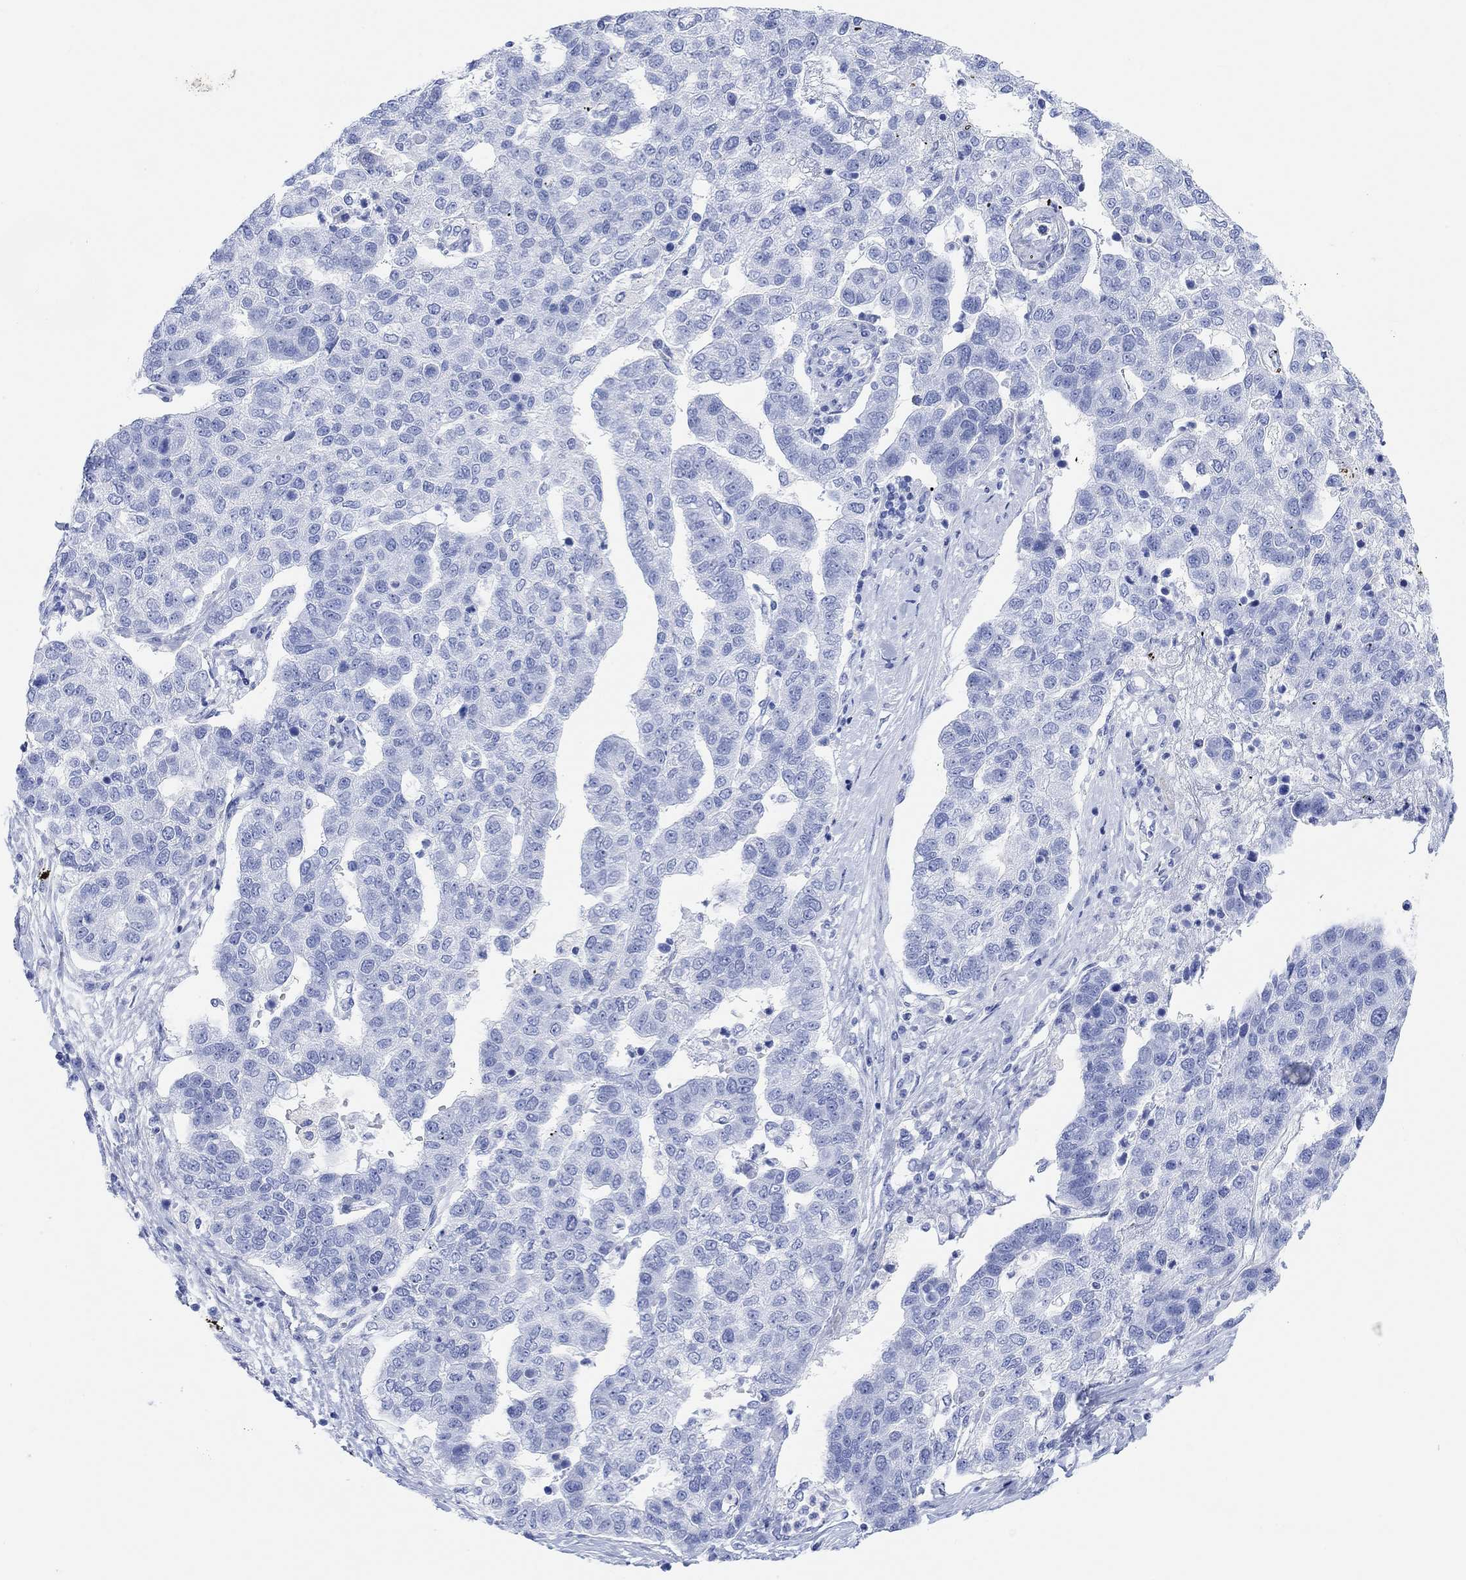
{"staining": {"intensity": "negative", "quantity": "none", "location": "none"}, "tissue": "pancreatic cancer", "cell_type": "Tumor cells", "image_type": "cancer", "snomed": [{"axis": "morphology", "description": "Adenocarcinoma, NOS"}, {"axis": "topography", "description": "Pancreas"}], "caption": "Immunohistochemical staining of human adenocarcinoma (pancreatic) demonstrates no significant expression in tumor cells.", "gene": "ANKRD33", "patient": {"sex": "female", "age": 61}}